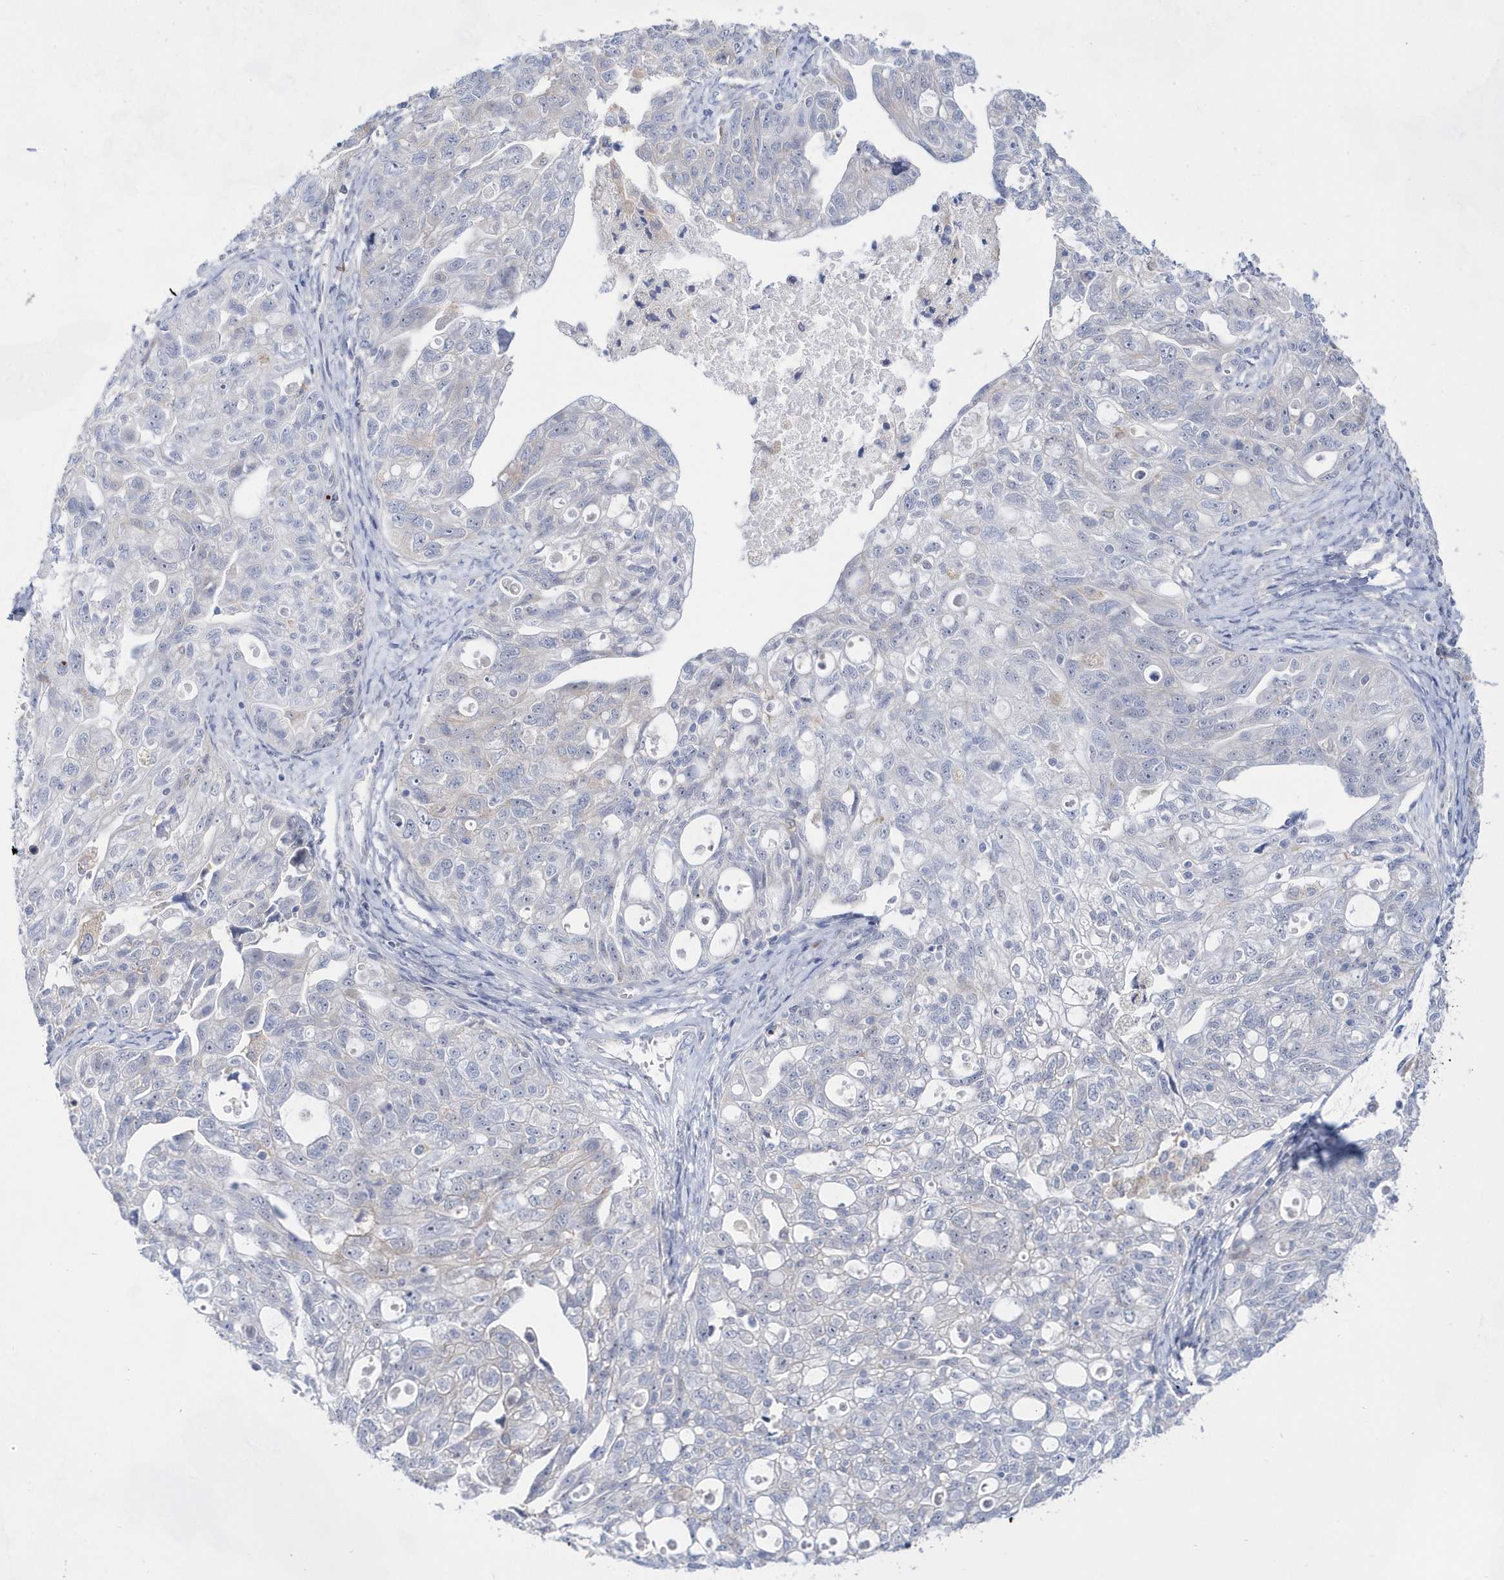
{"staining": {"intensity": "negative", "quantity": "none", "location": "none"}, "tissue": "ovarian cancer", "cell_type": "Tumor cells", "image_type": "cancer", "snomed": [{"axis": "morphology", "description": "Carcinoma, NOS"}, {"axis": "morphology", "description": "Cystadenocarcinoma, serous, NOS"}, {"axis": "topography", "description": "Ovary"}], "caption": "Immunohistochemistry (IHC) micrograph of human ovarian cancer (carcinoma) stained for a protein (brown), which demonstrates no staining in tumor cells. (Stains: DAB (3,3'-diaminobenzidine) IHC with hematoxylin counter stain, Microscopy: brightfield microscopy at high magnification).", "gene": "BDH2", "patient": {"sex": "female", "age": 69}}